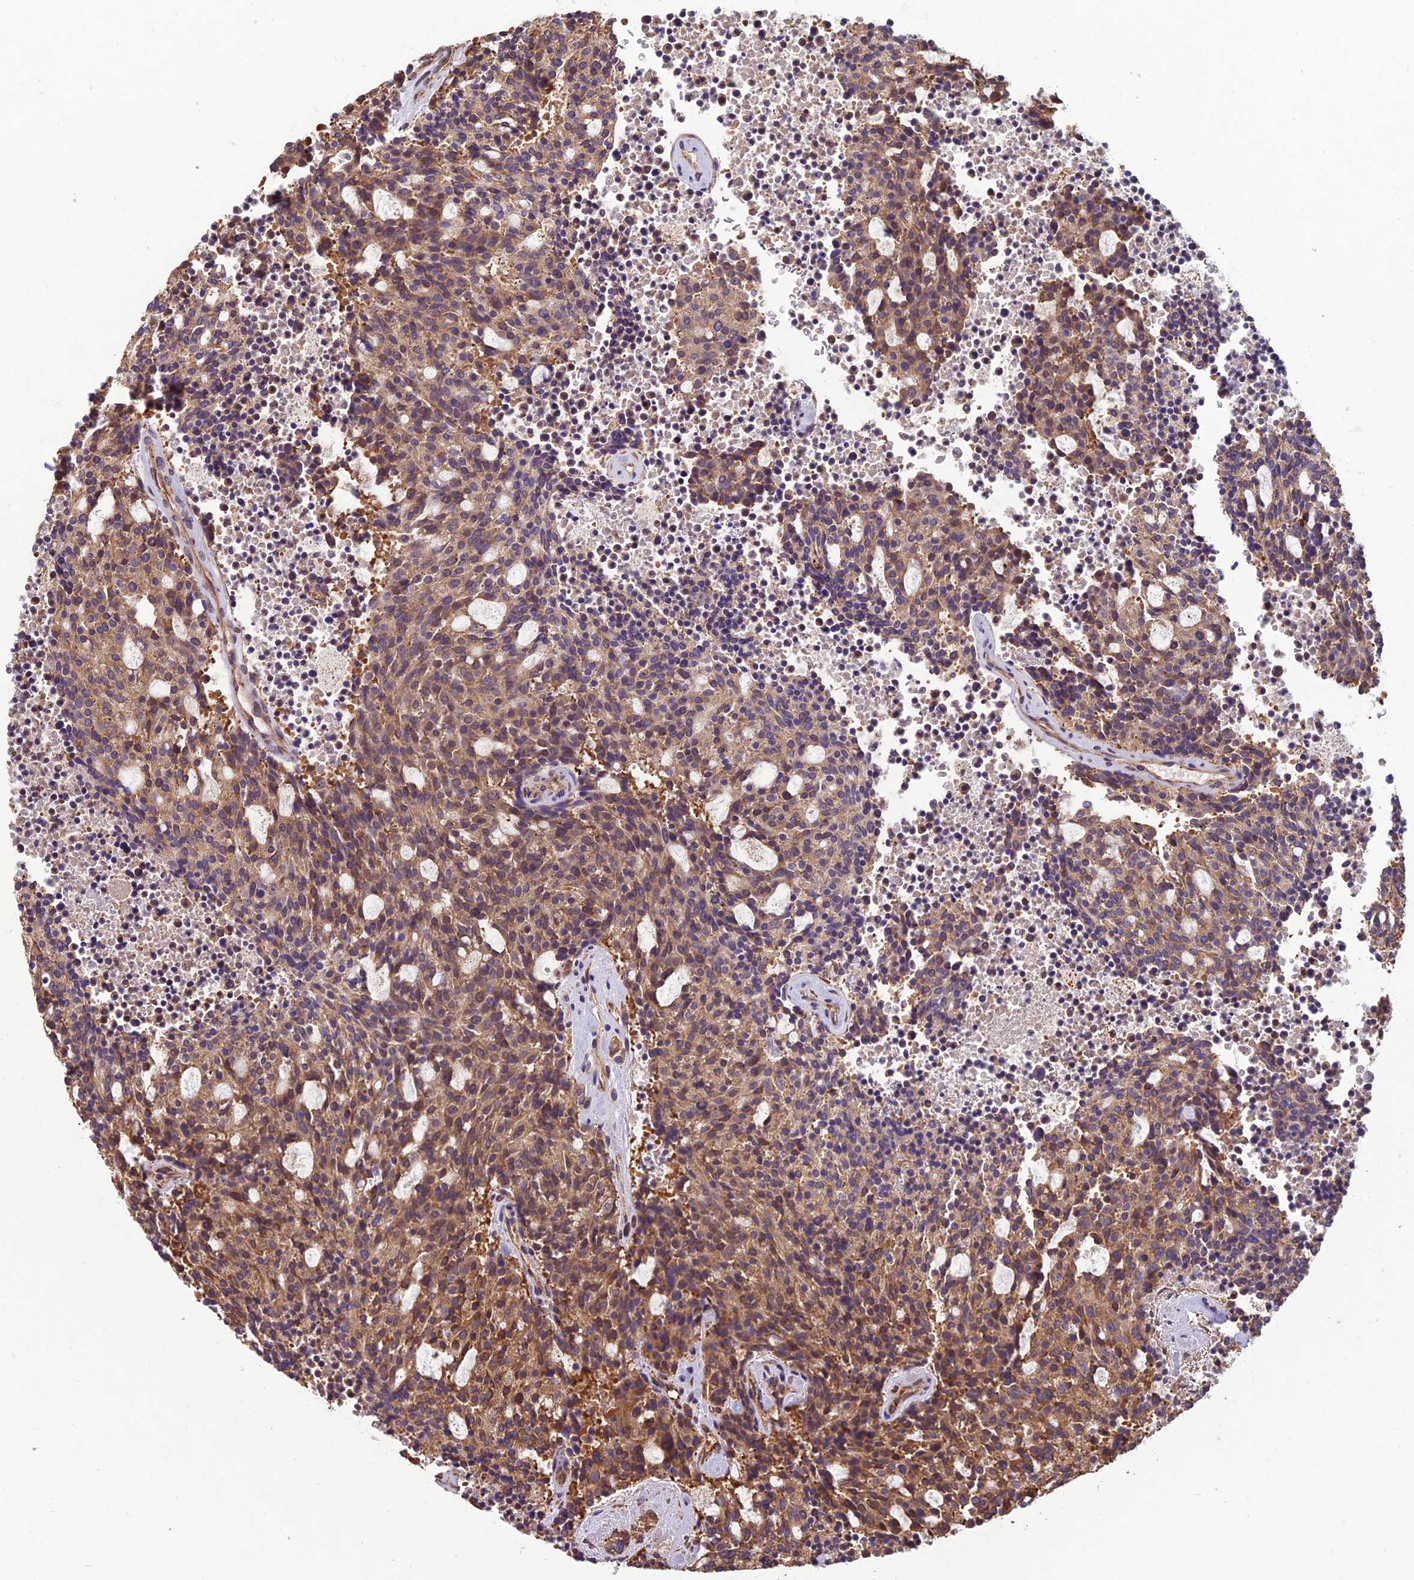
{"staining": {"intensity": "moderate", "quantity": ">75%", "location": "cytoplasmic/membranous"}, "tissue": "carcinoid", "cell_type": "Tumor cells", "image_type": "cancer", "snomed": [{"axis": "morphology", "description": "Carcinoid, malignant, NOS"}, {"axis": "topography", "description": "Pancreas"}], "caption": "This is an image of immunohistochemistry staining of carcinoid, which shows moderate positivity in the cytoplasmic/membranous of tumor cells.", "gene": "SPDL1", "patient": {"sex": "female", "age": 54}}